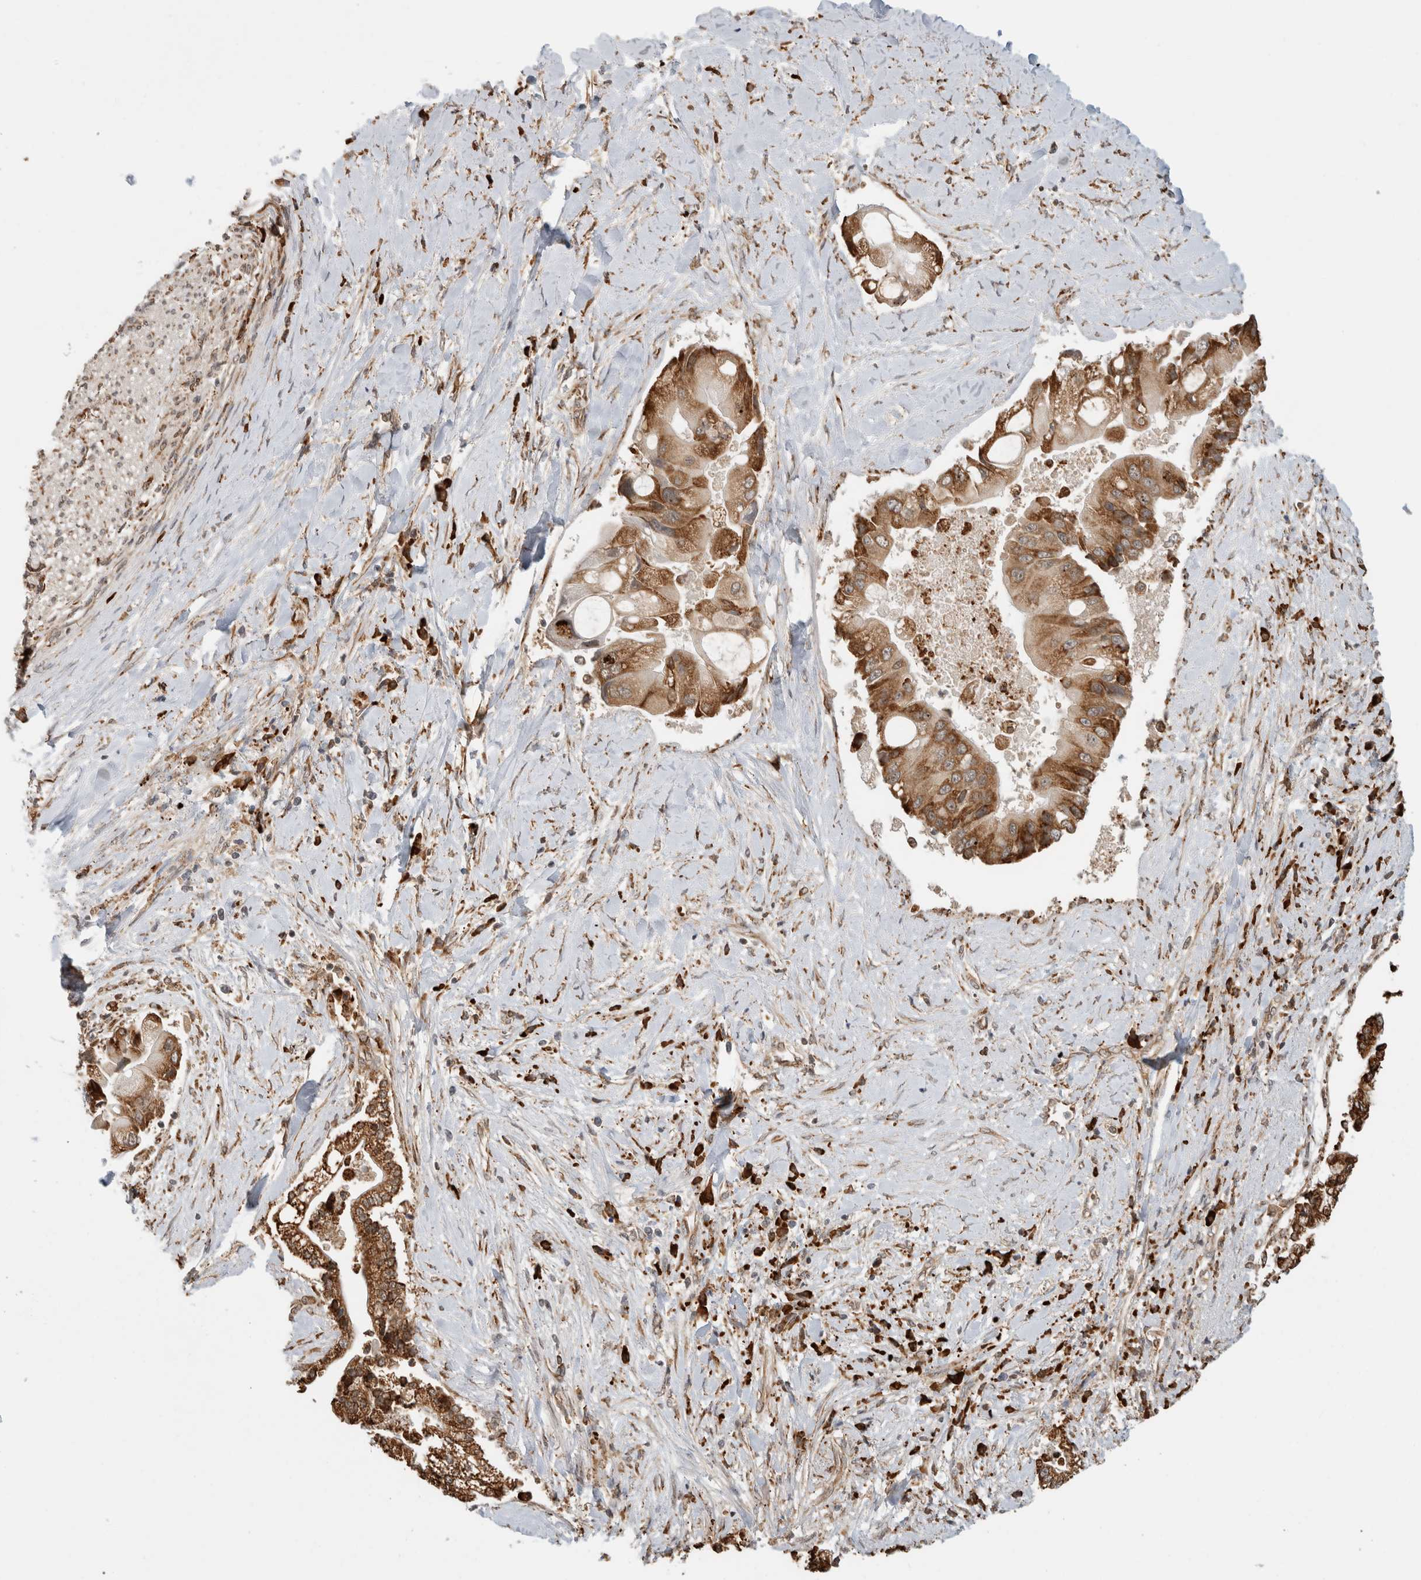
{"staining": {"intensity": "moderate", "quantity": ">75%", "location": "cytoplasmic/membranous"}, "tissue": "liver cancer", "cell_type": "Tumor cells", "image_type": "cancer", "snomed": [{"axis": "morphology", "description": "Cholangiocarcinoma"}, {"axis": "topography", "description": "Liver"}], "caption": "Cholangiocarcinoma (liver) was stained to show a protein in brown. There is medium levels of moderate cytoplasmic/membranous staining in about >75% of tumor cells.", "gene": "MS4A7", "patient": {"sex": "male", "age": 50}}